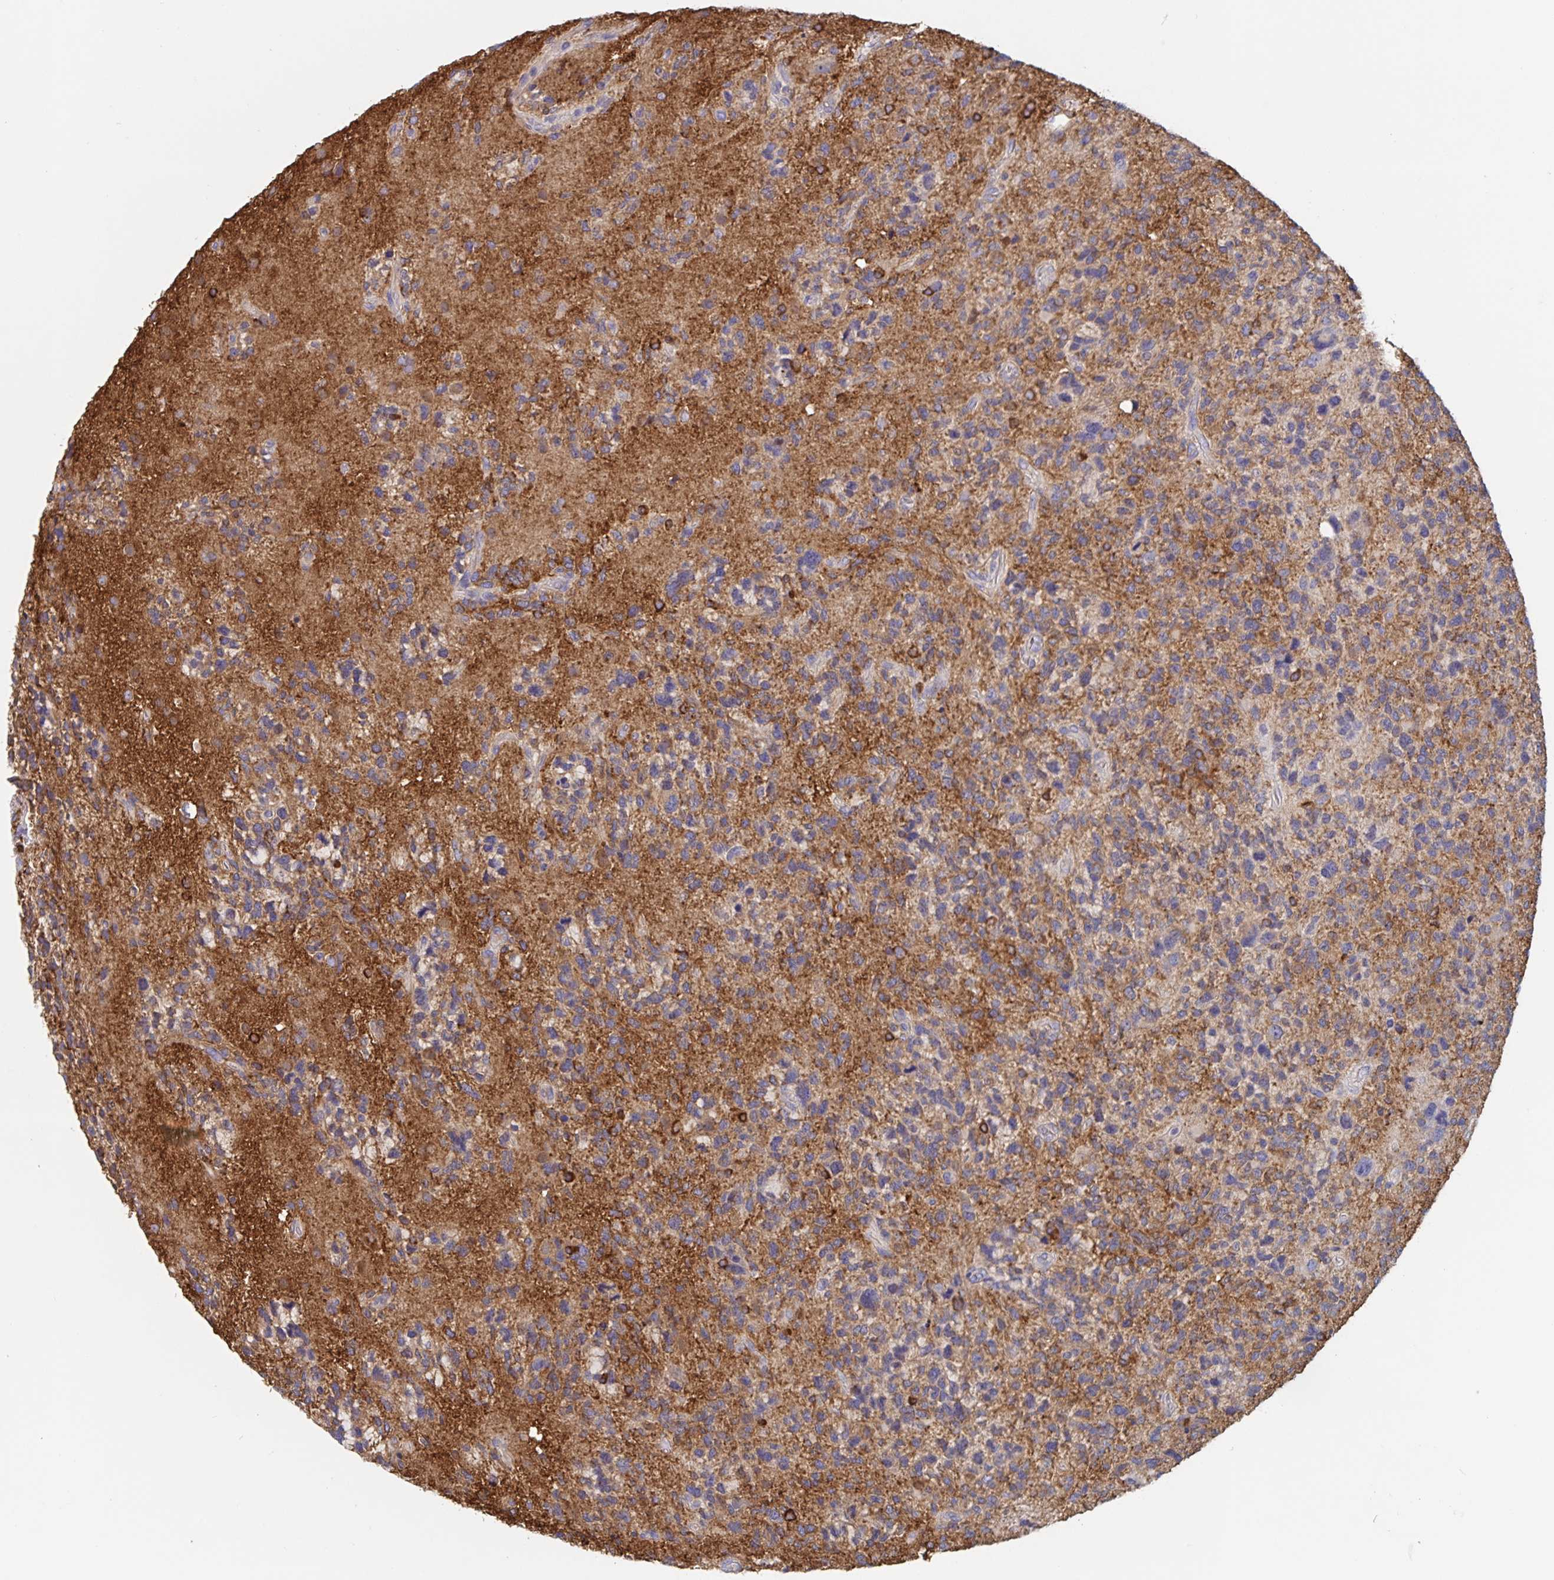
{"staining": {"intensity": "moderate", "quantity": "<25%", "location": "cytoplasmic/membranous"}, "tissue": "glioma", "cell_type": "Tumor cells", "image_type": "cancer", "snomed": [{"axis": "morphology", "description": "Glioma, malignant, High grade"}, {"axis": "topography", "description": "Brain"}], "caption": "An IHC histopathology image of neoplastic tissue is shown. Protein staining in brown labels moderate cytoplasmic/membranous positivity in glioma within tumor cells.", "gene": "CDC42BPG", "patient": {"sex": "female", "age": 71}}